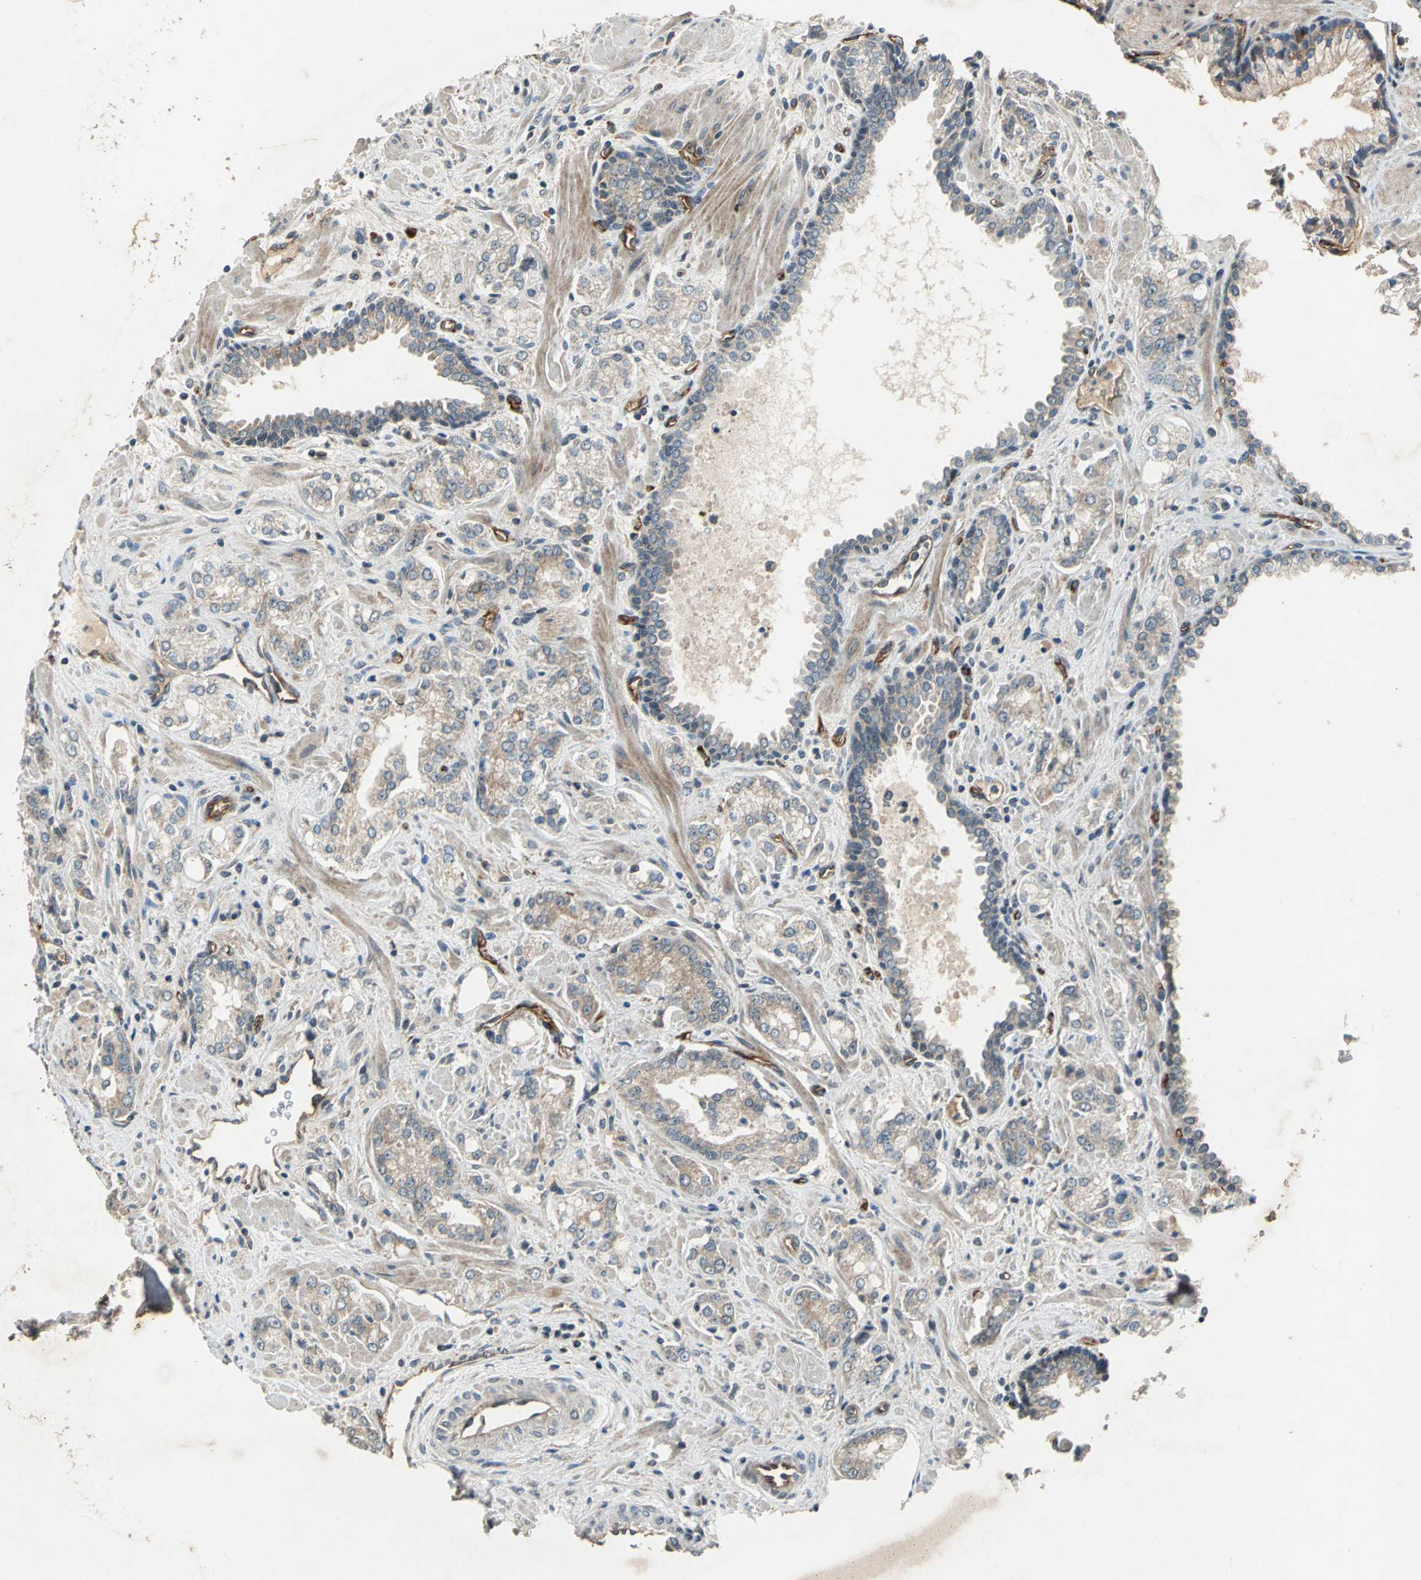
{"staining": {"intensity": "weak", "quantity": ">75%", "location": "cytoplasmic/membranous"}, "tissue": "prostate cancer", "cell_type": "Tumor cells", "image_type": "cancer", "snomed": [{"axis": "morphology", "description": "Adenocarcinoma, High grade"}, {"axis": "topography", "description": "Prostate"}], "caption": "The immunohistochemical stain labels weak cytoplasmic/membranous expression in tumor cells of high-grade adenocarcinoma (prostate) tissue. (brown staining indicates protein expression, while blue staining denotes nuclei).", "gene": "EMCN", "patient": {"sex": "male", "age": 67}}